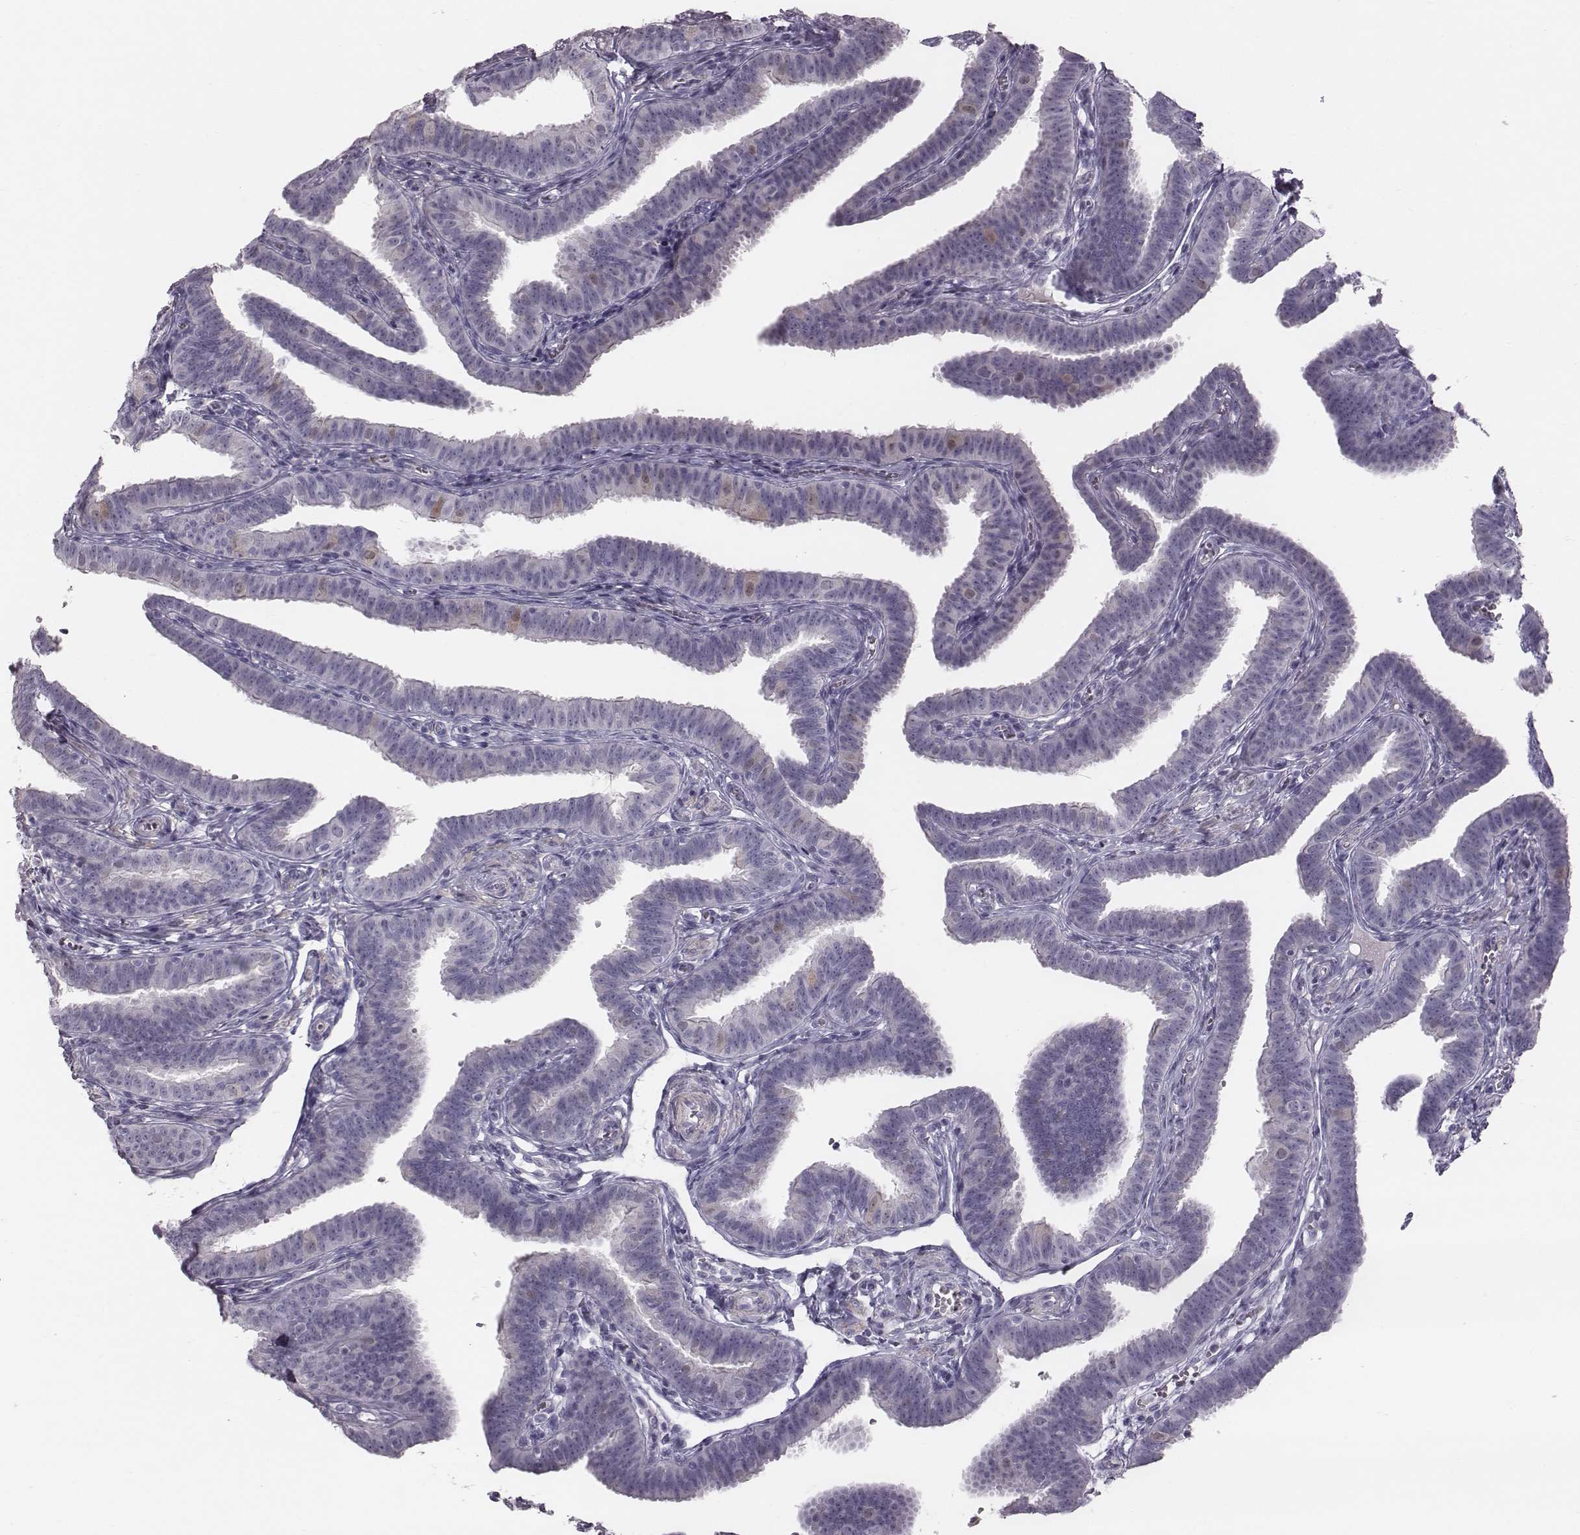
{"staining": {"intensity": "negative", "quantity": "none", "location": "none"}, "tissue": "fallopian tube", "cell_type": "Glandular cells", "image_type": "normal", "snomed": [{"axis": "morphology", "description": "Normal tissue, NOS"}, {"axis": "topography", "description": "Fallopian tube"}], "caption": "This is a micrograph of immunohistochemistry staining of unremarkable fallopian tube, which shows no expression in glandular cells.", "gene": "CRISP1", "patient": {"sex": "female", "age": 25}}